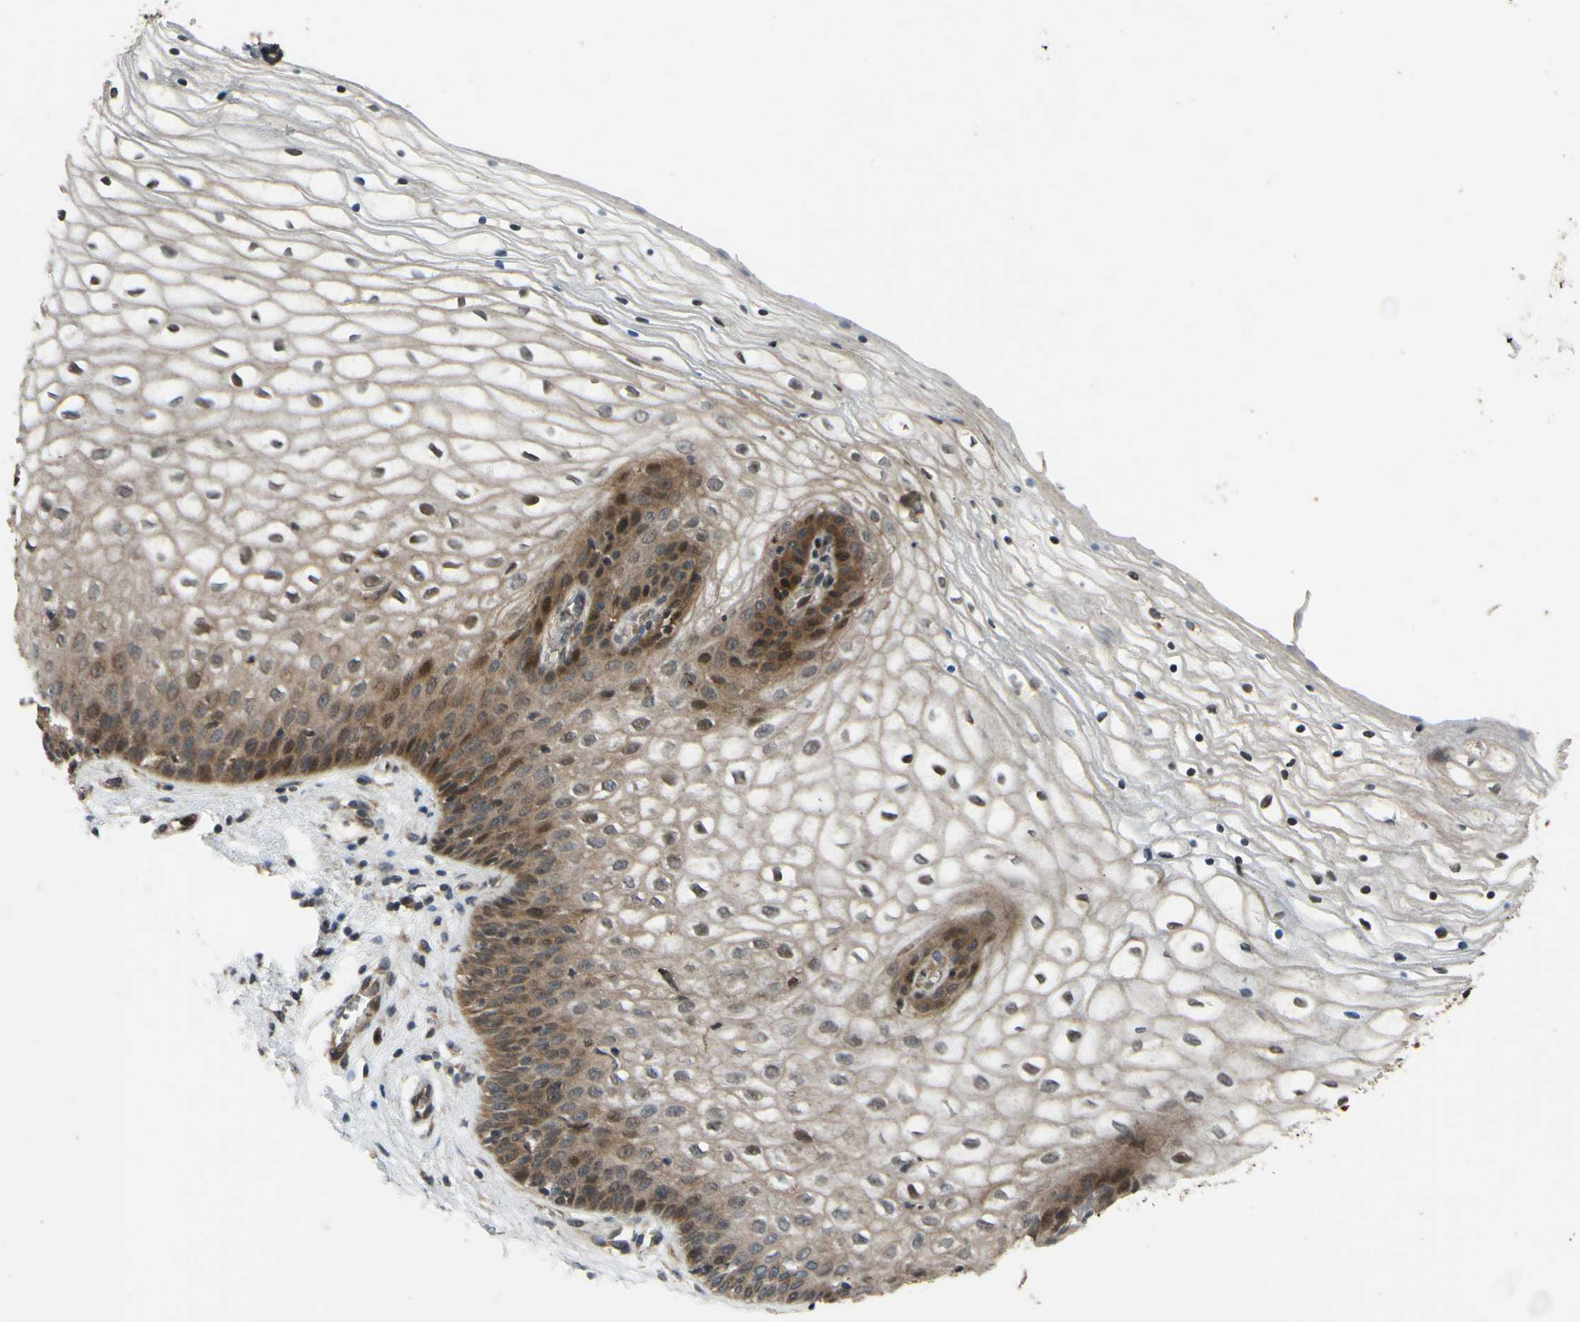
{"staining": {"intensity": "moderate", "quantity": ">75%", "location": "cytoplasmic/membranous,nuclear"}, "tissue": "vagina", "cell_type": "Squamous epithelial cells", "image_type": "normal", "snomed": [{"axis": "morphology", "description": "Normal tissue, NOS"}, {"axis": "topography", "description": "Vagina"}], "caption": "IHC photomicrograph of unremarkable vagina: vagina stained using IHC reveals medium levels of moderate protein expression localized specifically in the cytoplasmic/membranous,nuclear of squamous epithelial cells, appearing as a cytoplasmic/membranous,nuclear brown color.", "gene": "ABCC8", "patient": {"sex": "female", "age": 34}}